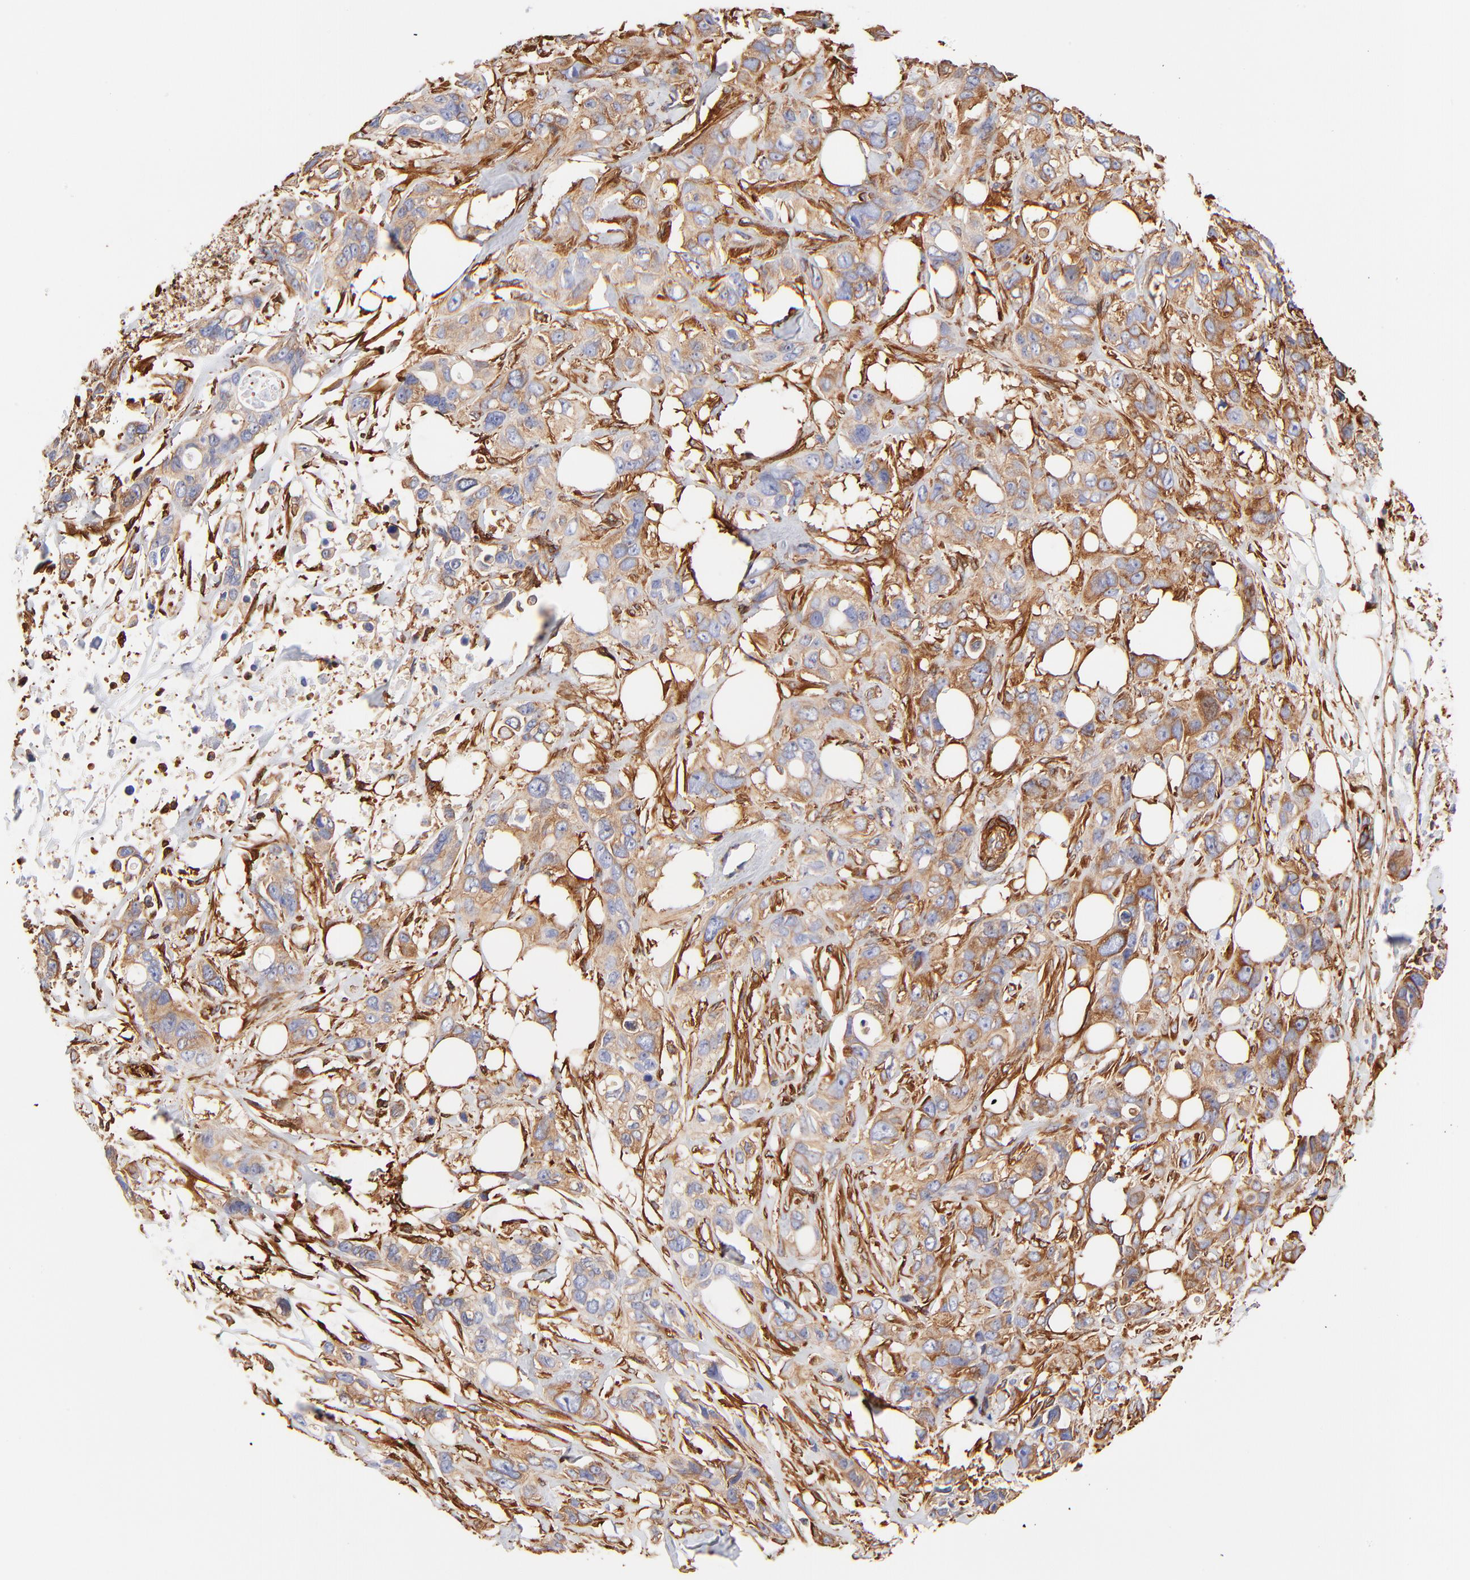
{"staining": {"intensity": "moderate", "quantity": ">75%", "location": "cytoplasmic/membranous"}, "tissue": "stomach cancer", "cell_type": "Tumor cells", "image_type": "cancer", "snomed": [{"axis": "morphology", "description": "Adenocarcinoma, NOS"}, {"axis": "topography", "description": "Stomach, upper"}], "caption": "The image shows immunohistochemical staining of stomach cancer (adenocarcinoma). There is moderate cytoplasmic/membranous staining is identified in about >75% of tumor cells. The staining was performed using DAB (3,3'-diaminobenzidine) to visualize the protein expression in brown, while the nuclei were stained in blue with hematoxylin (Magnification: 20x).", "gene": "FLNA", "patient": {"sex": "male", "age": 47}}